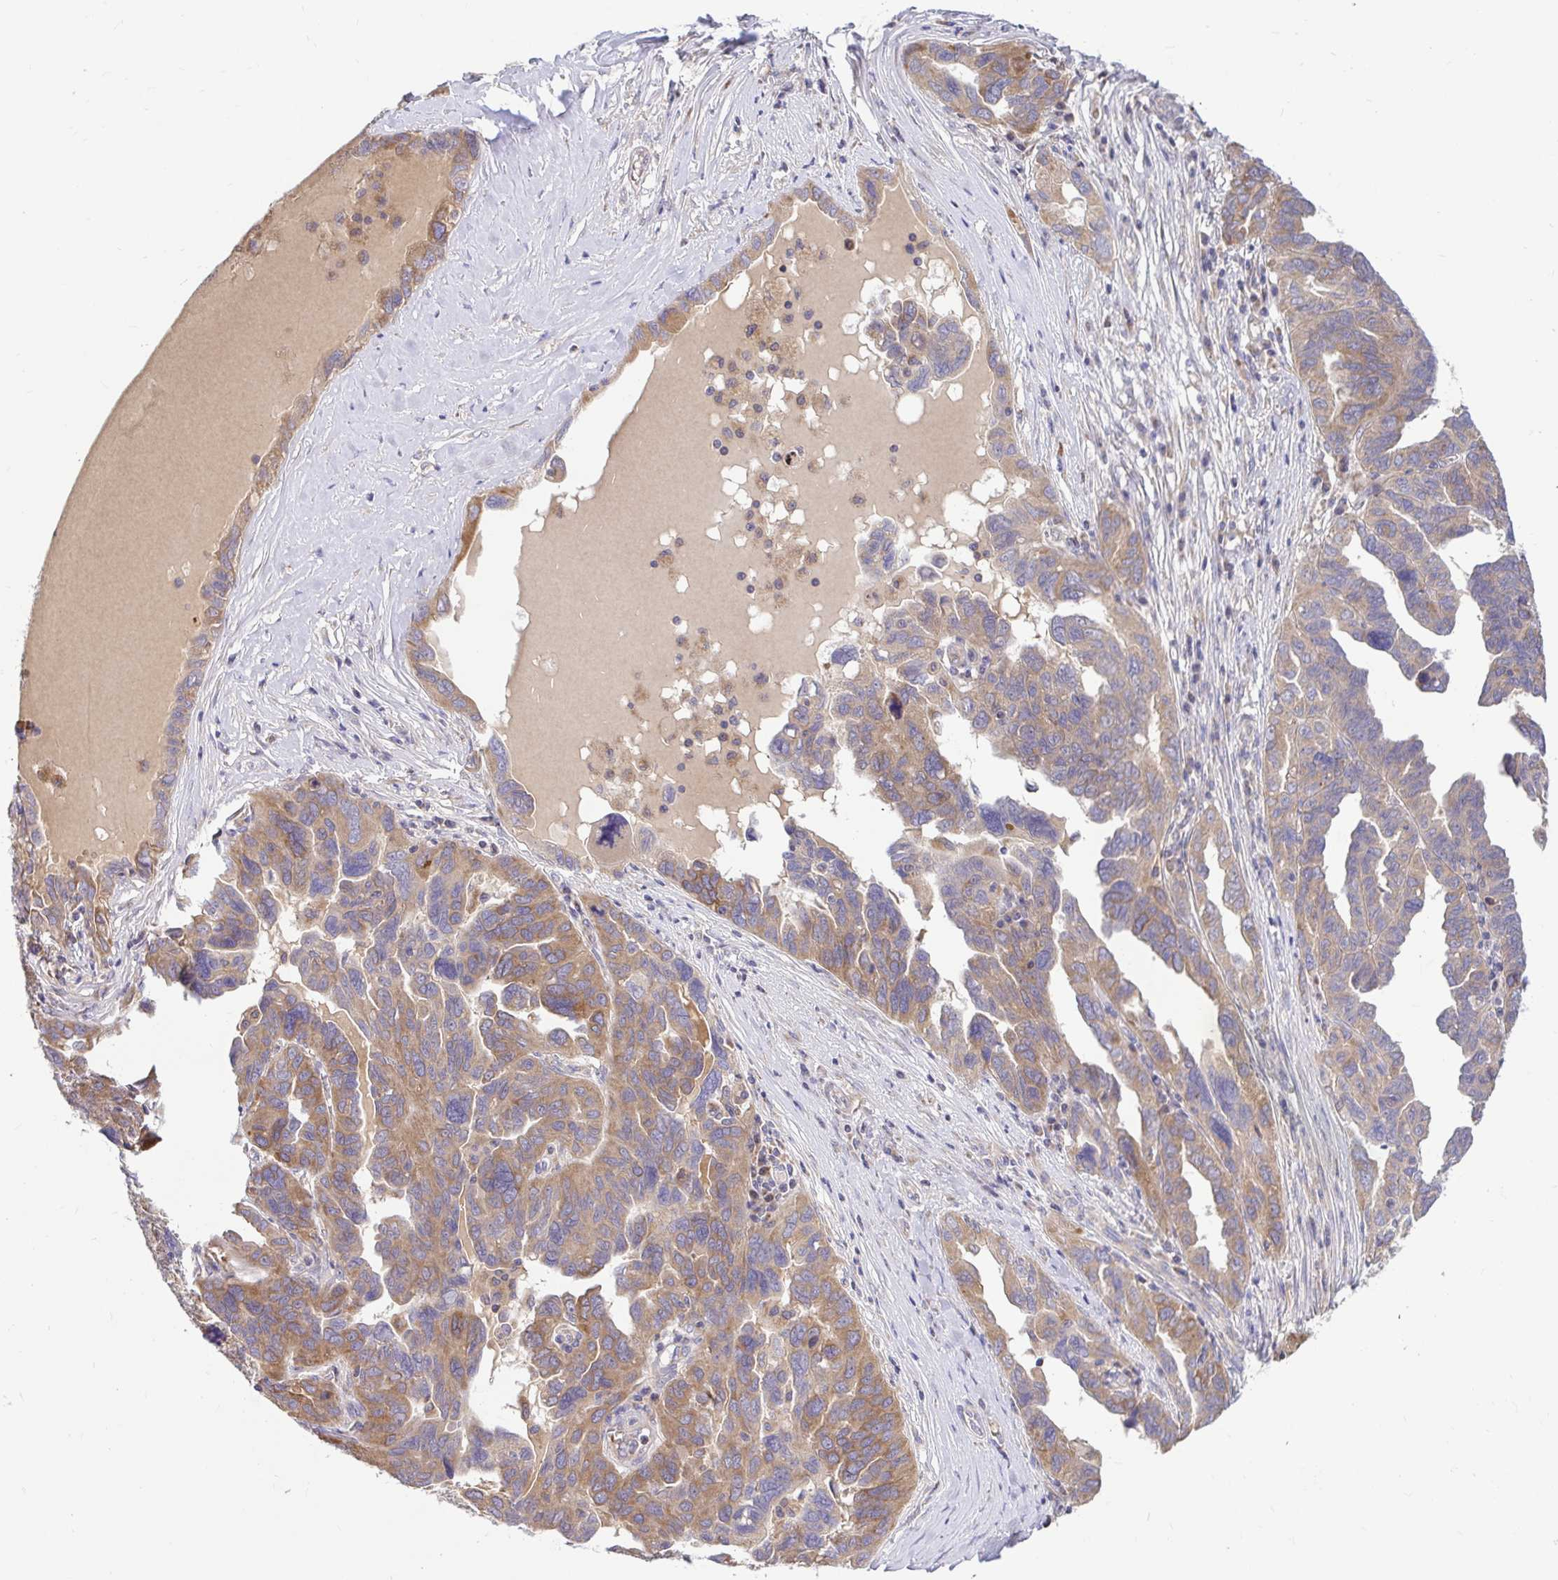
{"staining": {"intensity": "moderate", "quantity": ">75%", "location": "cytoplasmic/membranous"}, "tissue": "ovarian cancer", "cell_type": "Tumor cells", "image_type": "cancer", "snomed": [{"axis": "morphology", "description": "Cystadenocarcinoma, serous, NOS"}, {"axis": "topography", "description": "Ovary"}], "caption": "DAB (3,3'-diaminobenzidine) immunohistochemical staining of ovarian cancer (serous cystadenocarcinoma) shows moderate cytoplasmic/membranous protein staining in approximately >75% of tumor cells. Ihc stains the protein of interest in brown and the nuclei are stained blue.", "gene": "VTI1B", "patient": {"sex": "female", "age": 64}}